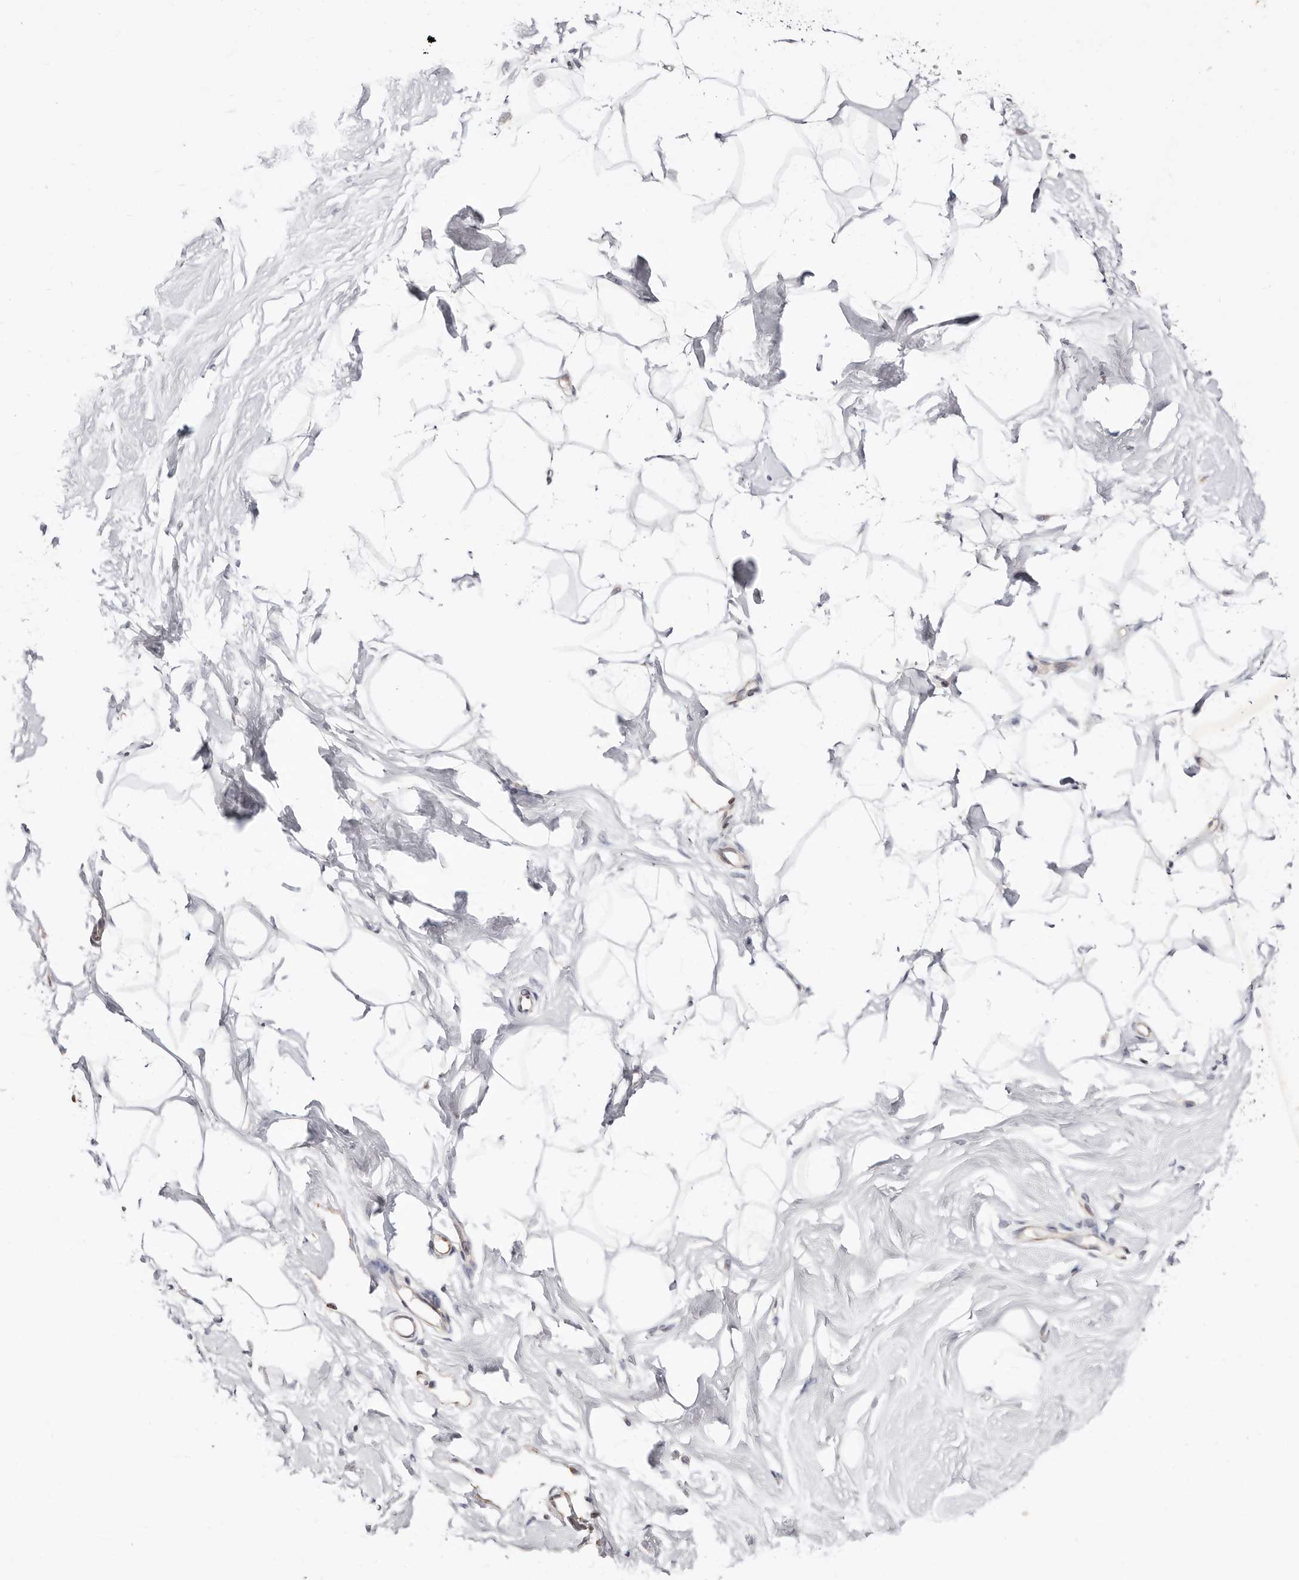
{"staining": {"intensity": "negative", "quantity": "none", "location": "none"}, "tissue": "breast", "cell_type": "Adipocytes", "image_type": "normal", "snomed": [{"axis": "morphology", "description": "Normal tissue, NOS"}, {"axis": "topography", "description": "Breast"}], "caption": "DAB (3,3'-diaminobenzidine) immunohistochemical staining of unremarkable breast reveals no significant staining in adipocytes.", "gene": "BCL2L15", "patient": {"sex": "female", "age": 26}}